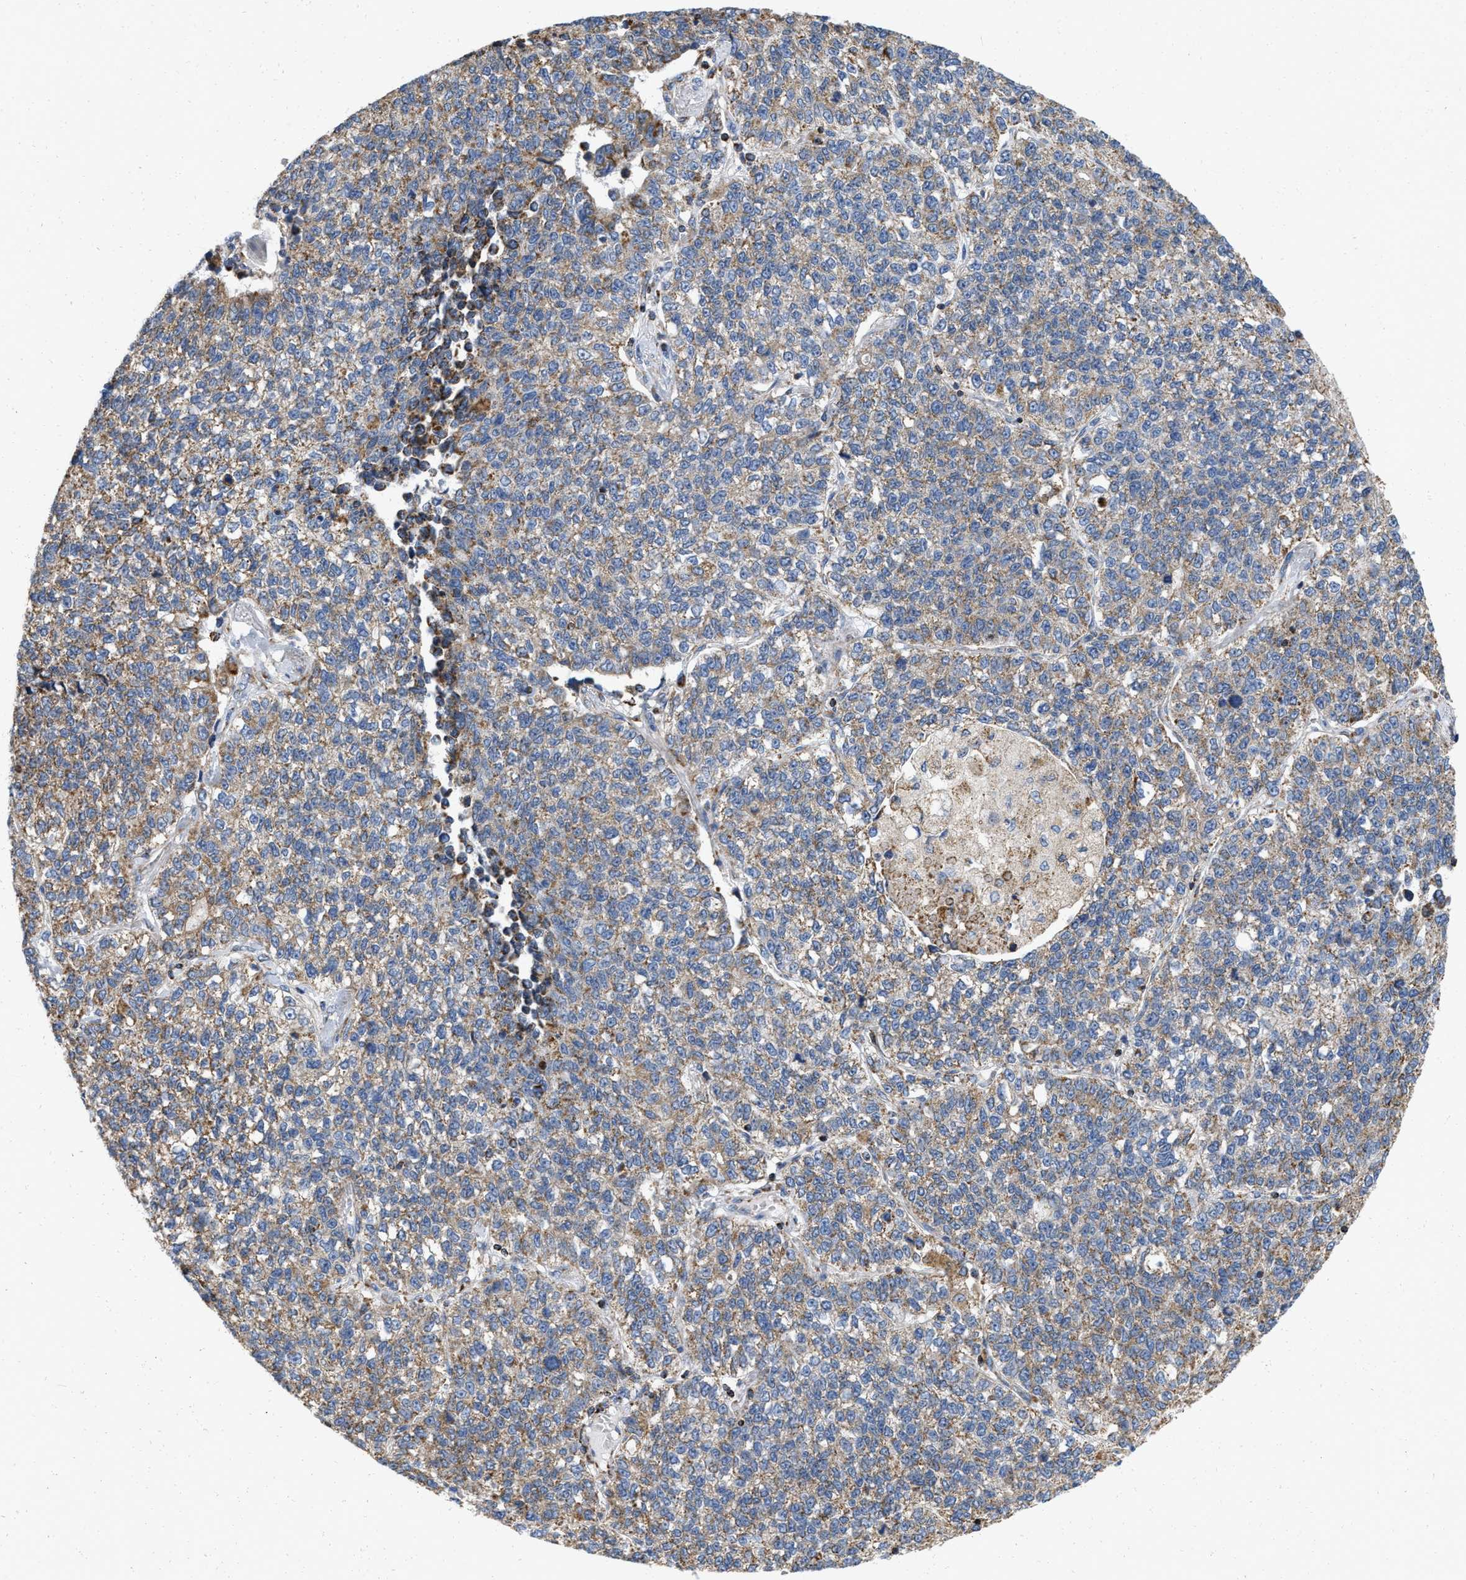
{"staining": {"intensity": "moderate", "quantity": ">75%", "location": "cytoplasmic/membranous"}, "tissue": "lung cancer", "cell_type": "Tumor cells", "image_type": "cancer", "snomed": [{"axis": "morphology", "description": "Adenocarcinoma, NOS"}, {"axis": "topography", "description": "Lung"}], "caption": "Lung cancer stained for a protein demonstrates moderate cytoplasmic/membranous positivity in tumor cells.", "gene": "GRB10", "patient": {"sex": "male", "age": 49}}